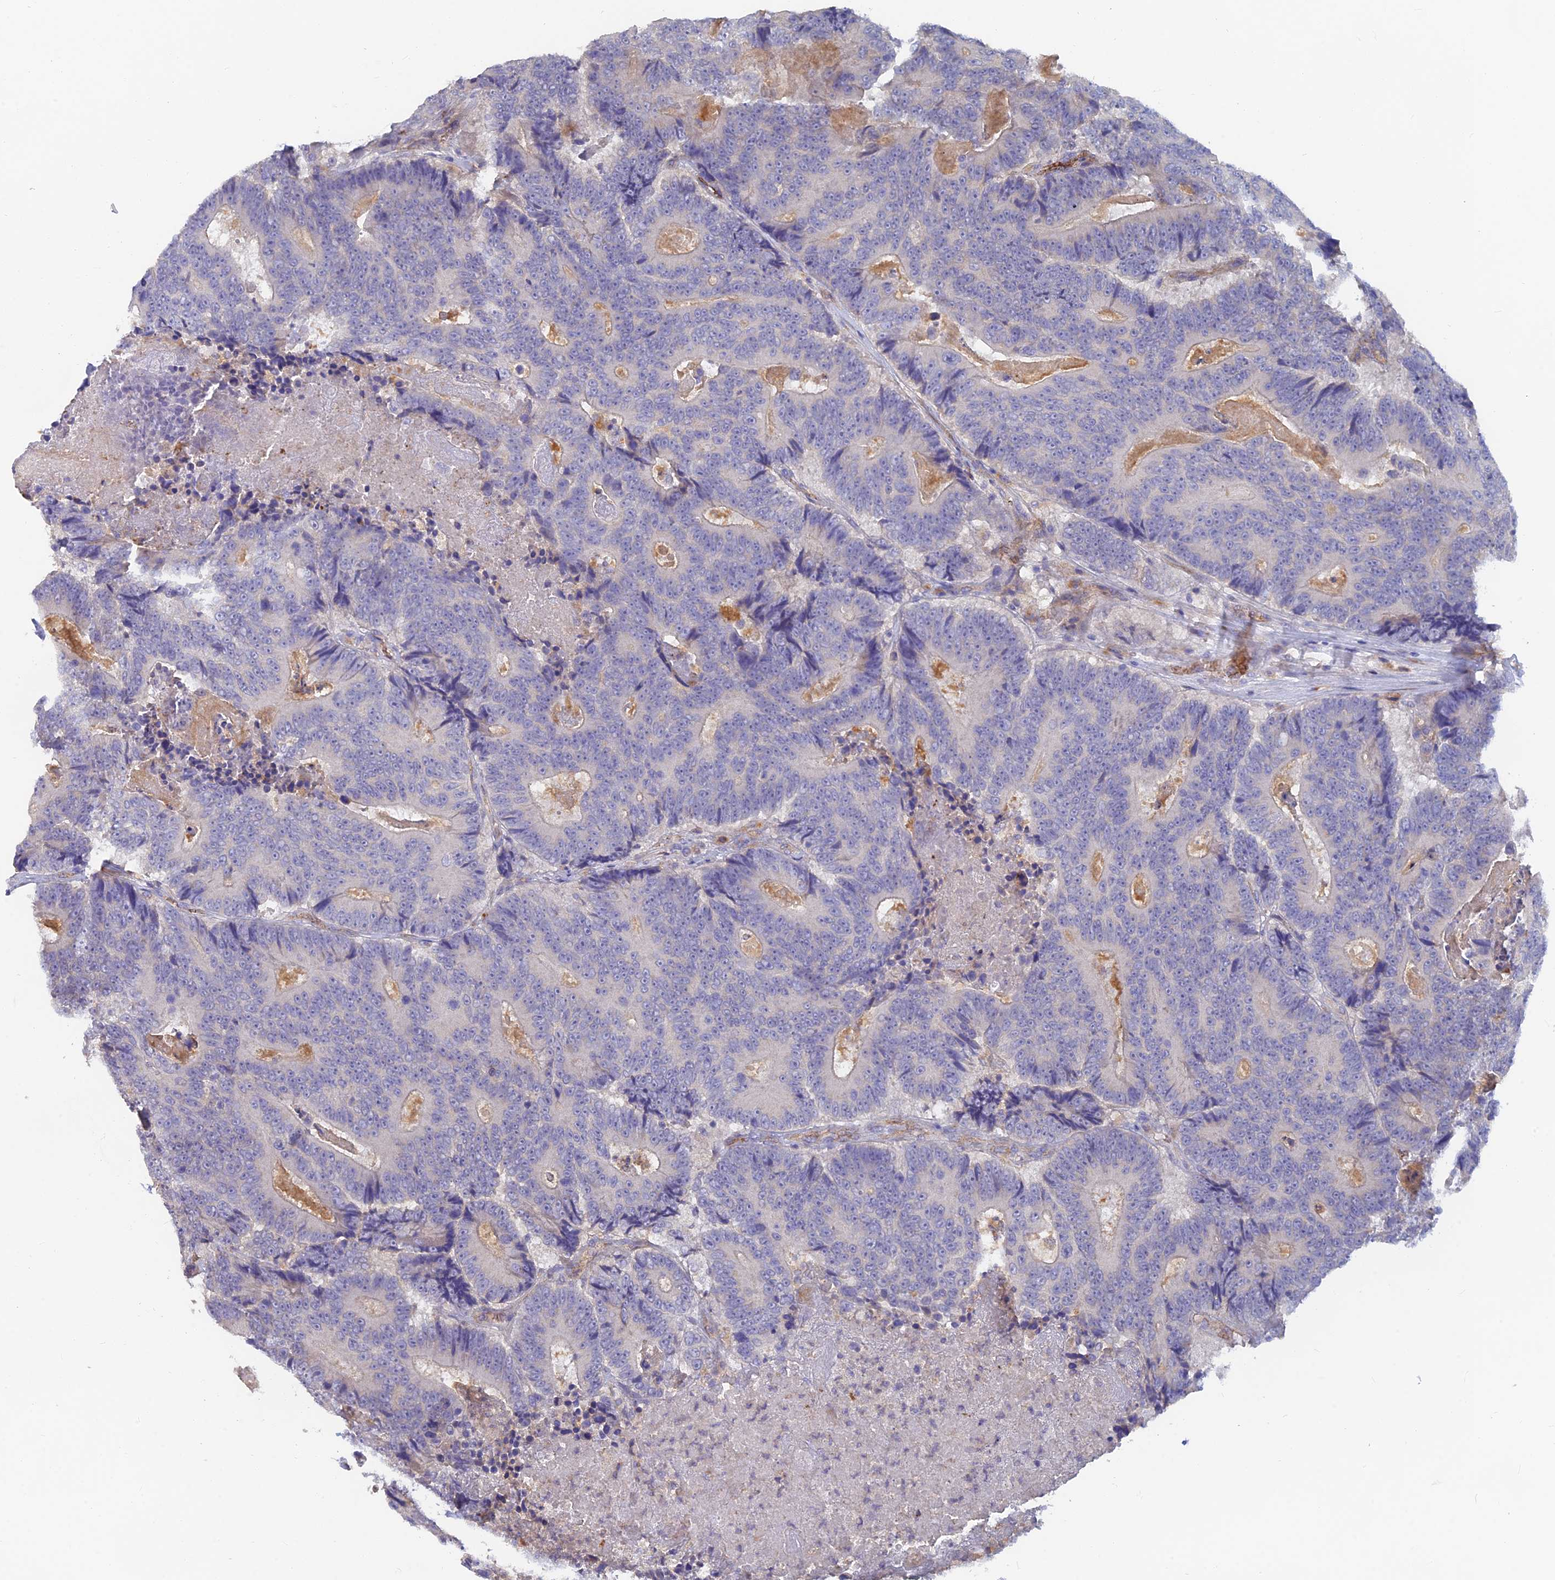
{"staining": {"intensity": "negative", "quantity": "none", "location": "none"}, "tissue": "colorectal cancer", "cell_type": "Tumor cells", "image_type": "cancer", "snomed": [{"axis": "morphology", "description": "Adenocarcinoma, NOS"}, {"axis": "topography", "description": "Colon"}], "caption": "DAB (3,3'-diaminobenzidine) immunohistochemical staining of human colorectal adenocarcinoma shows no significant positivity in tumor cells.", "gene": "ARRDC1", "patient": {"sex": "male", "age": 83}}